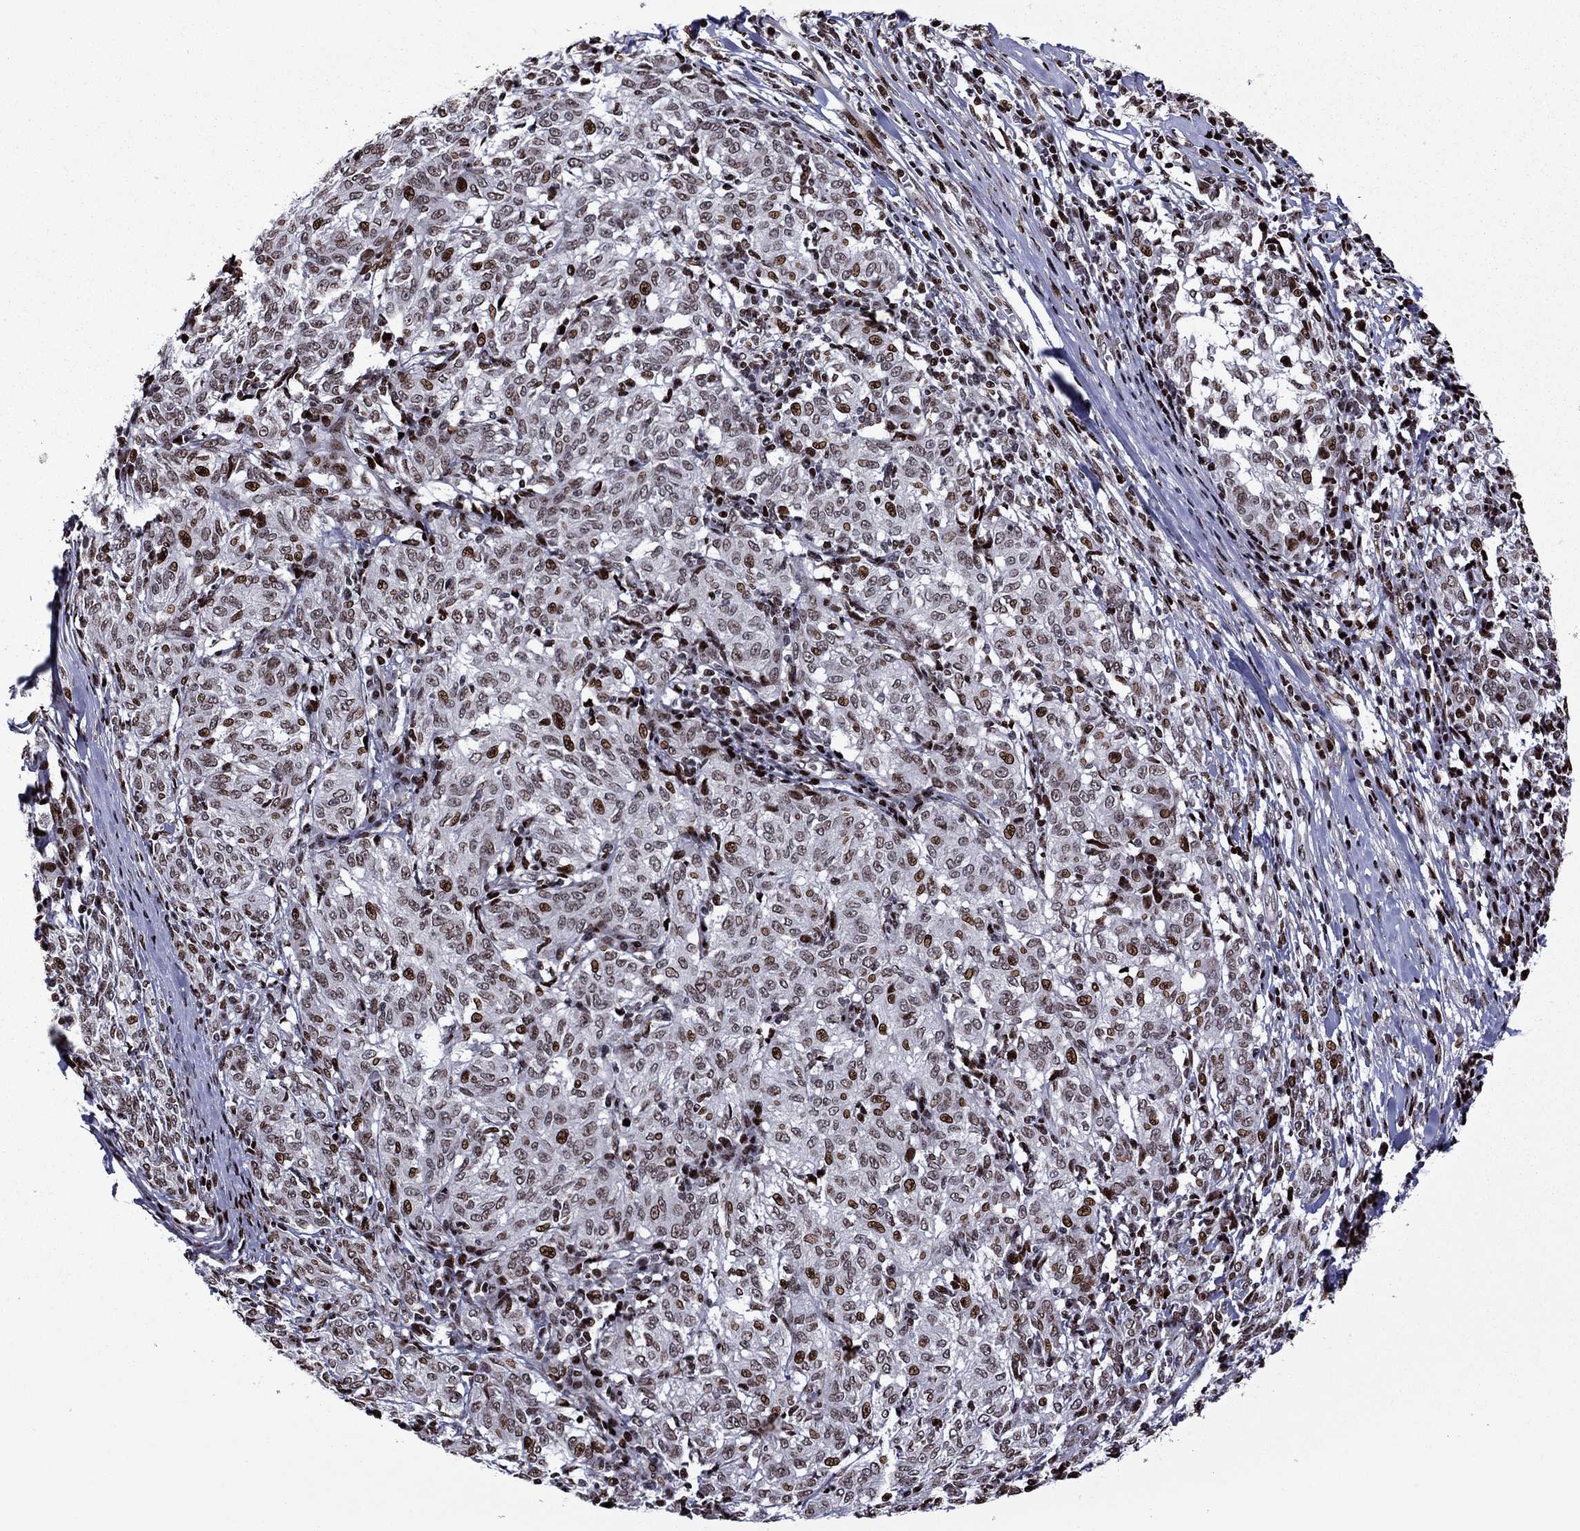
{"staining": {"intensity": "strong", "quantity": "25%-75%", "location": "nuclear"}, "tissue": "melanoma", "cell_type": "Tumor cells", "image_type": "cancer", "snomed": [{"axis": "morphology", "description": "Malignant melanoma, NOS"}, {"axis": "topography", "description": "Skin"}], "caption": "A high amount of strong nuclear positivity is identified in approximately 25%-75% of tumor cells in malignant melanoma tissue.", "gene": "LIMK1", "patient": {"sex": "female", "age": 72}}